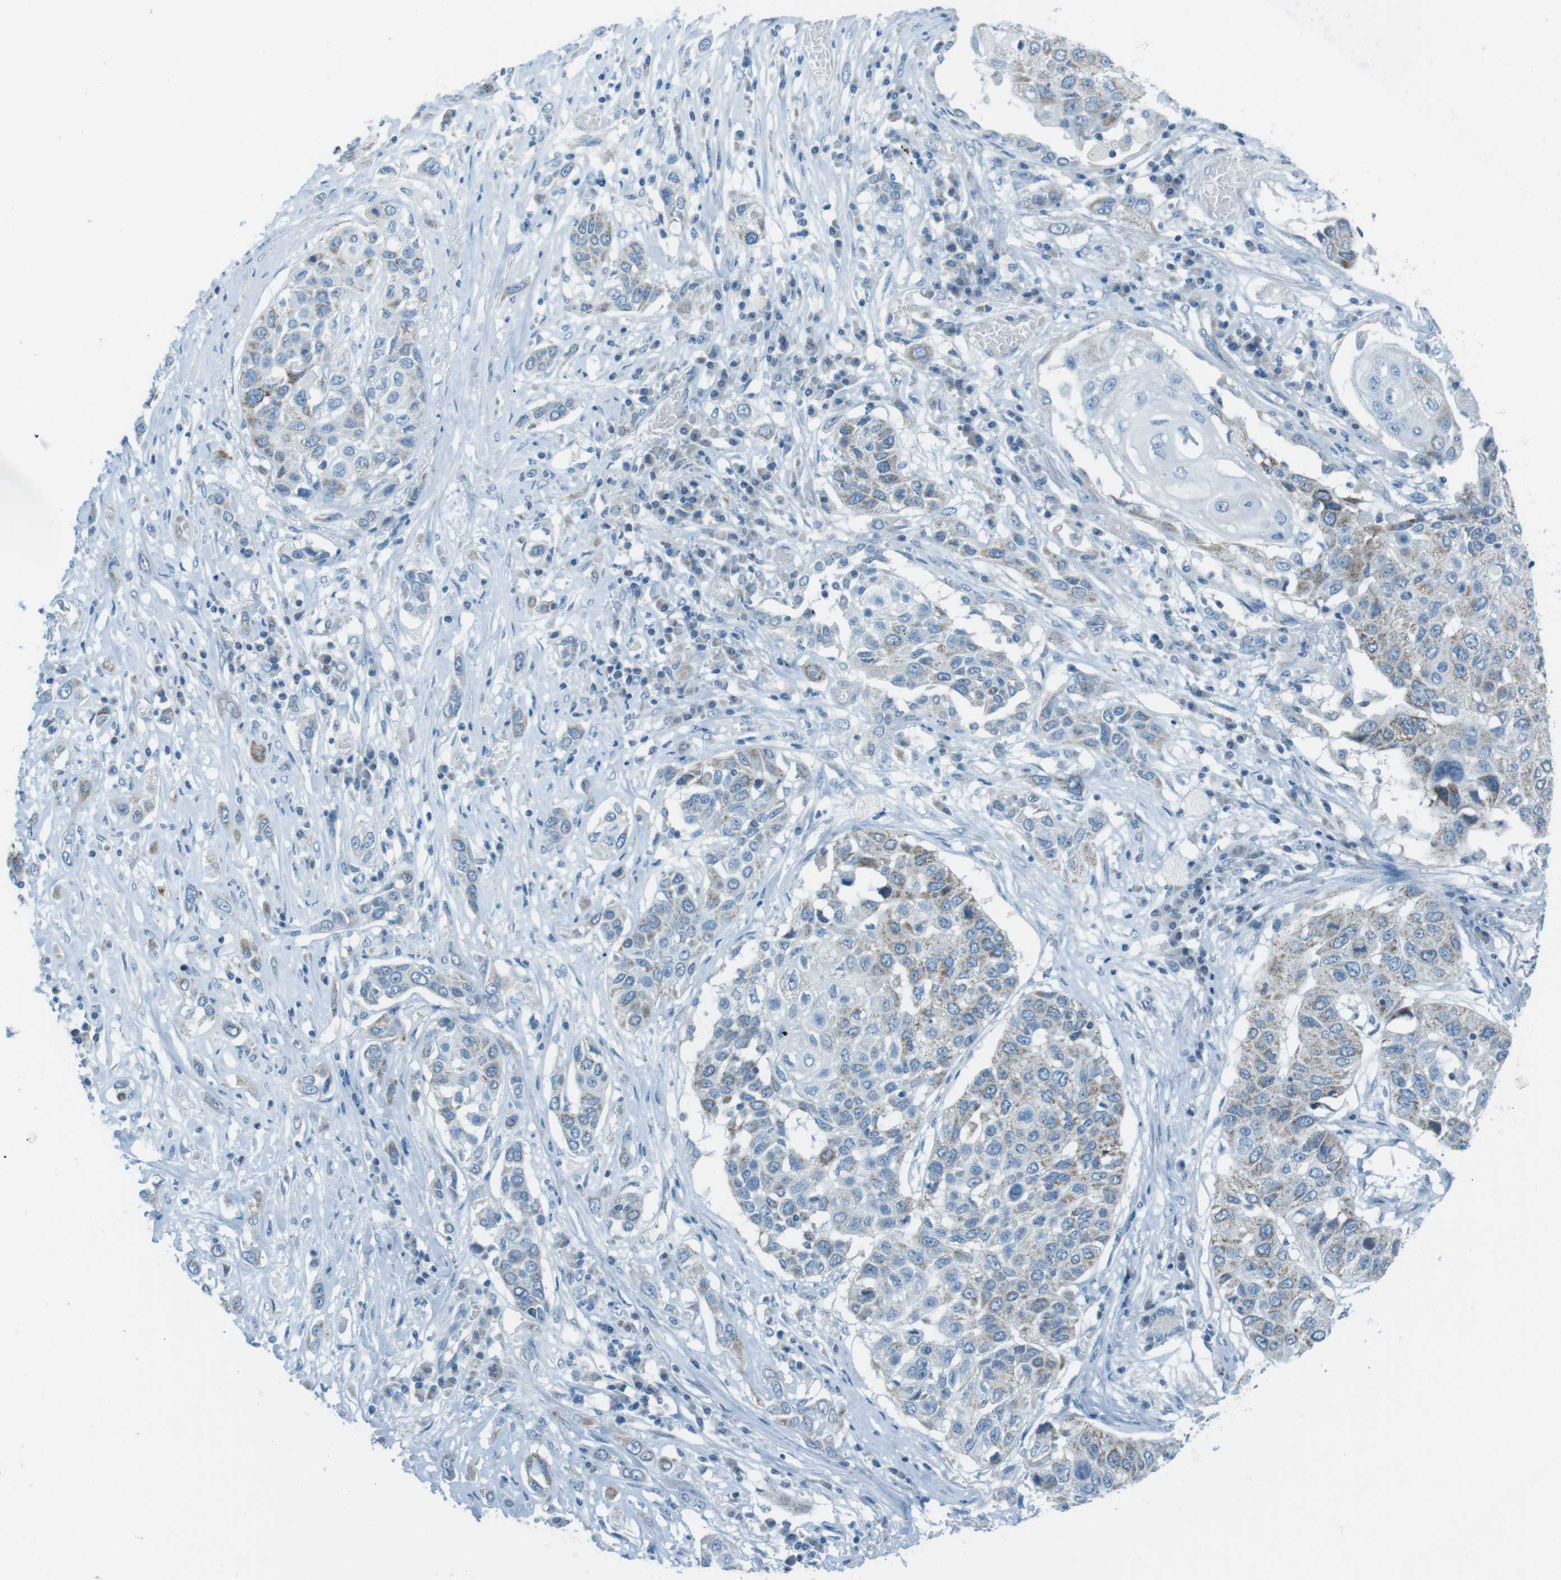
{"staining": {"intensity": "weak", "quantity": "25%-75%", "location": "cytoplasmic/membranous"}, "tissue": "lung cancer", "cell_type": "Tumor cells", "image_type": "cancer", "snomed": [{"axis": "morphology", "description": "Squamous cell carcinoma, NOS"}, {"axis": "topography", "description": "Lung"}], "caption": "Squamous cell carcinoma (lung) stained with a protein marker exhibits weak staining in tumor cells.", "gene": "DNAJA3", "patient": {"sex": "male", "age": 71}}